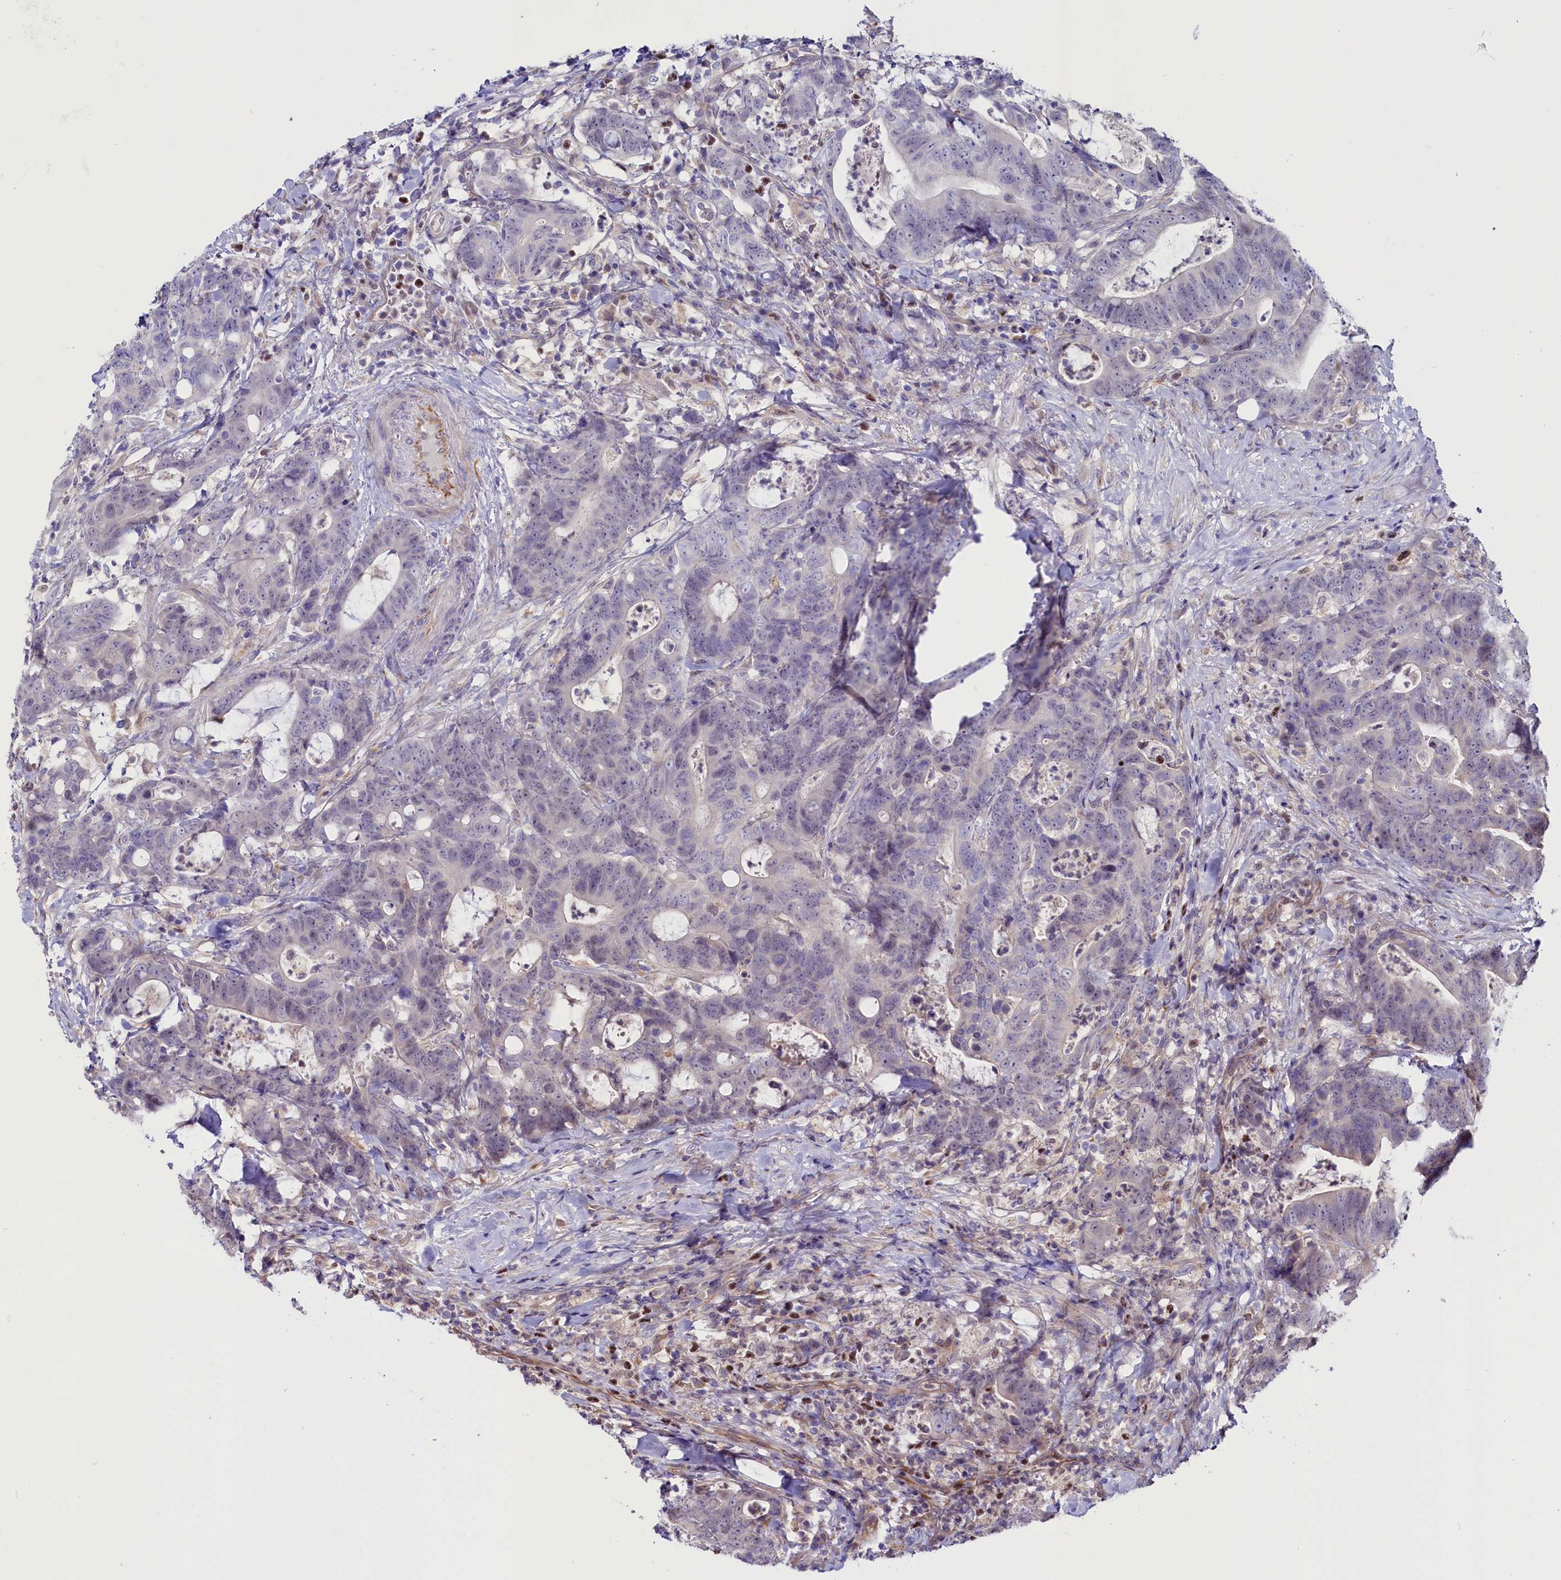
{"staining": {"intensity": "negative", "quantity": "none", "location": "none"}, "tissue": "colorectal cancer", "cell_type": "Tumor cells", "image_type": "cancer", "snomed": [{"axis": "morphology", "description": "Adenocarcinoma, NOS"}, {"axis": "topography", "description": "Colon"}], "caption": "Immunohistochemistry (IHC) histopathology image of neoplastic tissue: colorectal cancer stained with DAB reveals no significant protein staining in tumor cells.", "gene": "PDILT", "patient": {"sex": "female", "age": 82}}